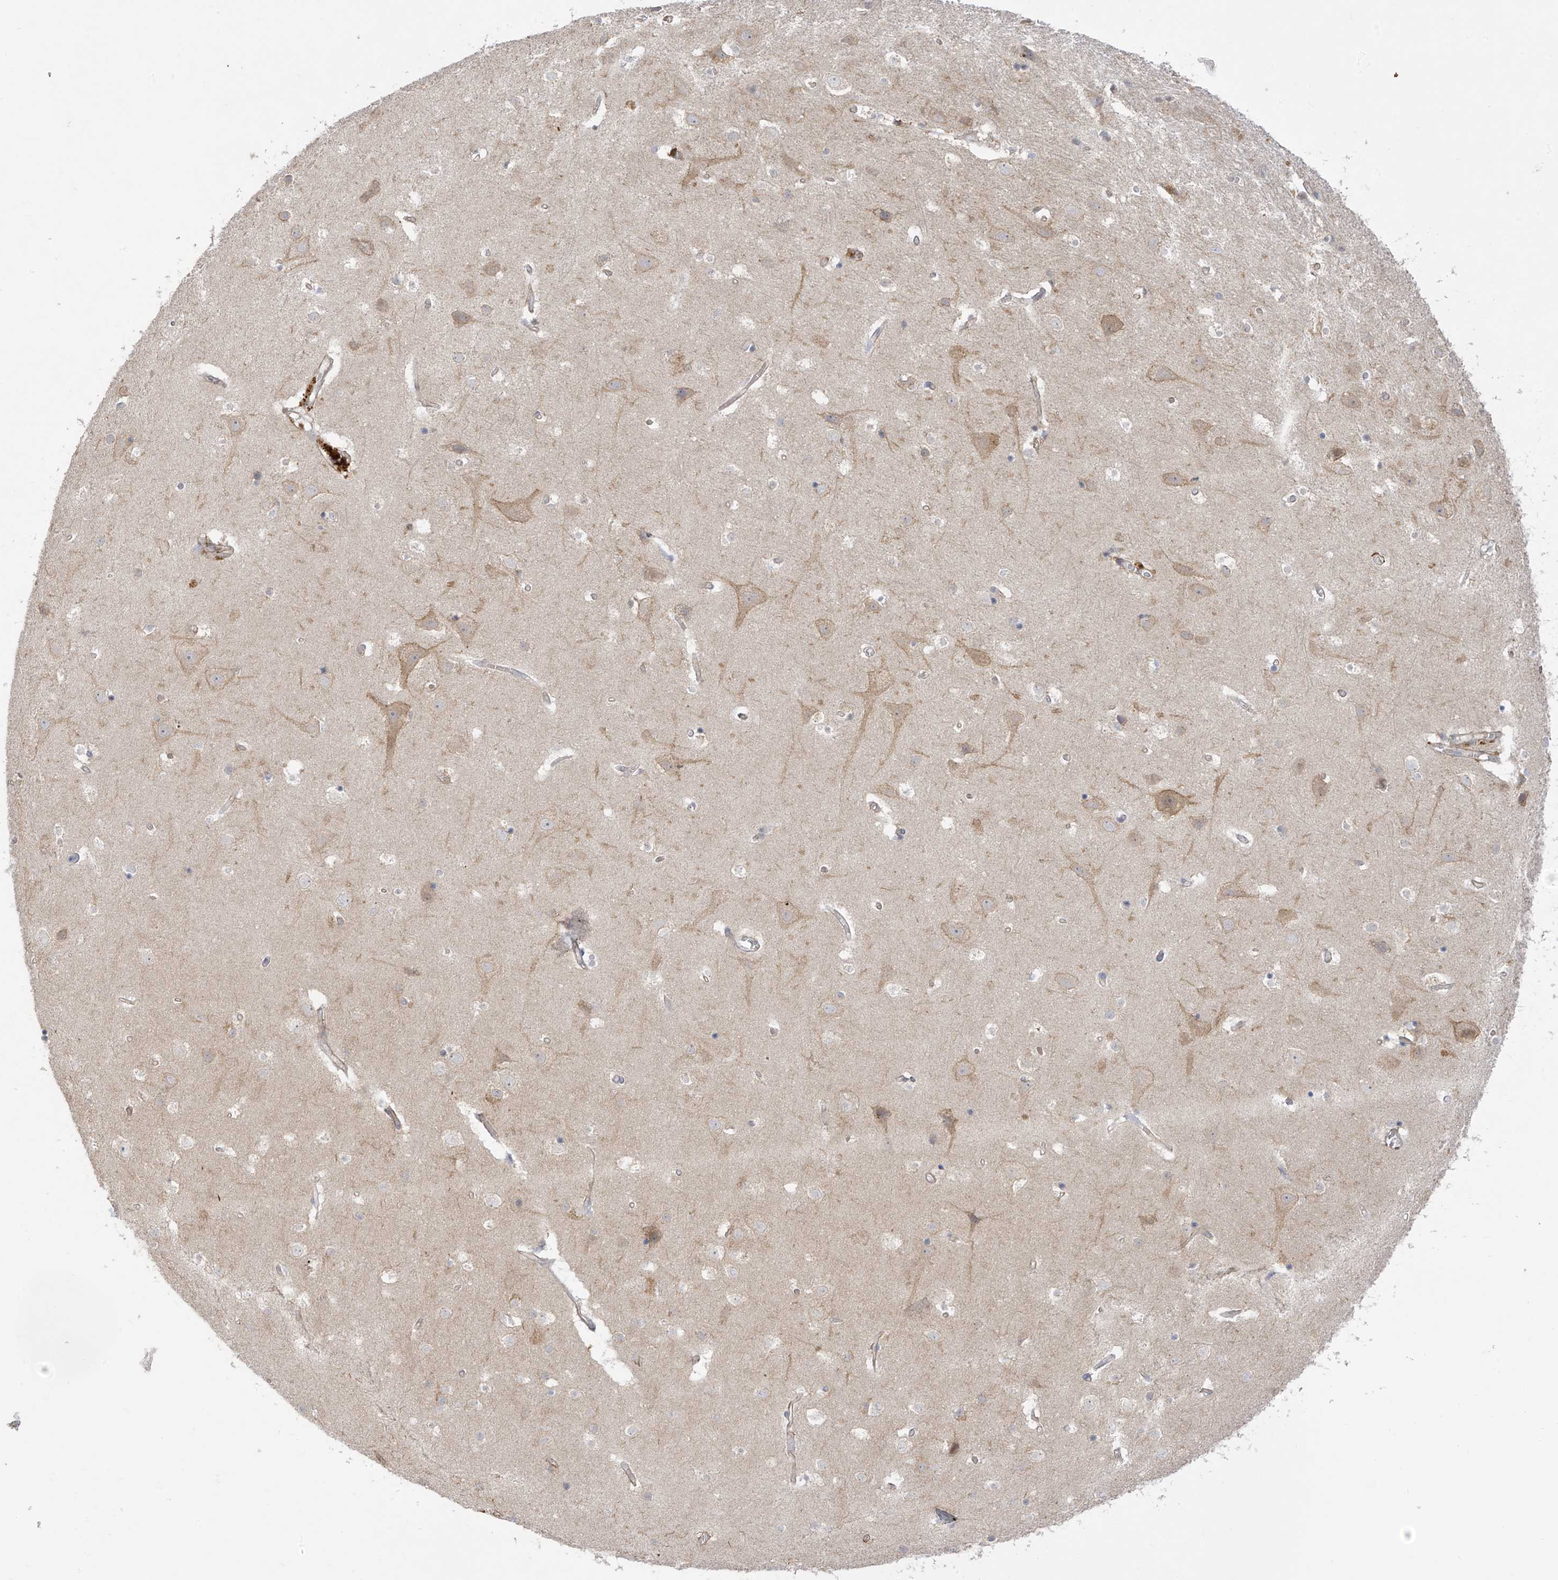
{"staining": {"intensity": "weak", "quantity": "25%-75%", "location": "cytoplasmic/membranous"}, "tissue": "cerebral cortex", "cell_type": "Endothelial cells", "image_type": "normal", "snomed": [{"axis": "morphology", "description": "Normal tissue, NOS"}, {"axis": "topography", "description": "Cerebral cortex"}], "caption": "Endothelial cells exhibit weak cytoplasmic/membranous staining in about 25%-75% of cells in benign cerebral cortex. The protein is stained brown, and the nuclei are stained in blue (DAB IHC with brightfield microscopy, high magnification).", "gene": "EIPR1", "patient": {"sex": "male", "age": 54}}